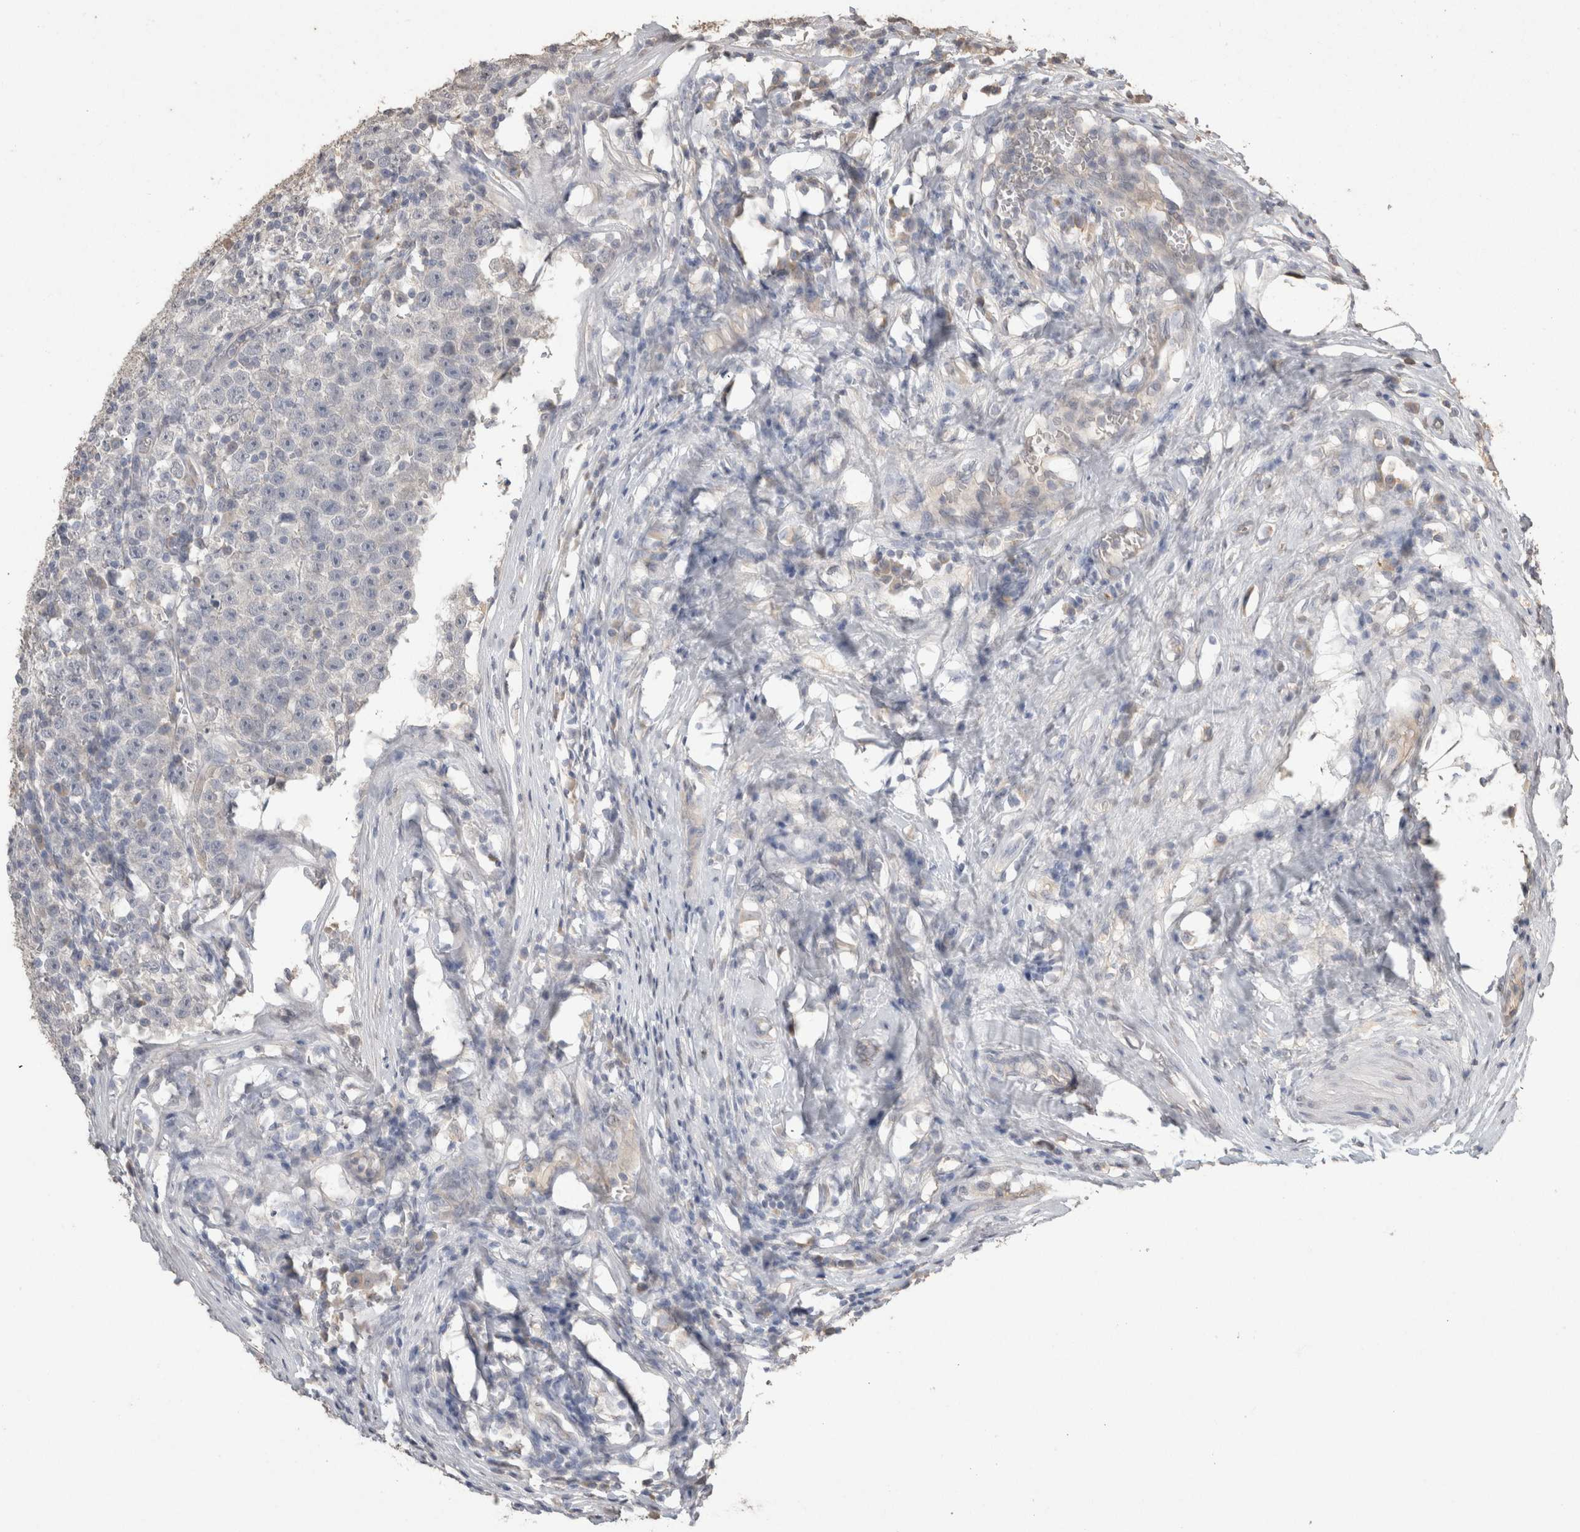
{"staining": {"intensity": "negative", "quantity": "none", "location": "none"}, "tissue": "testis cancer", "cell_type": "Tumor cells", "image_type": "cancer", "snomed": [{"axis": "morphology", "description": "Seminoma, NOS"}, {"axis": "topography", "description": "Testis"}], "caption": "This image is of testis cancer (seminoma) stained with IHC to label a protein in brown with the nuclei are counter-stained blue. There is no expression in tumor cells.", "gene": "NAALADL2", "patient": {"sex": "male", "age": 43}}